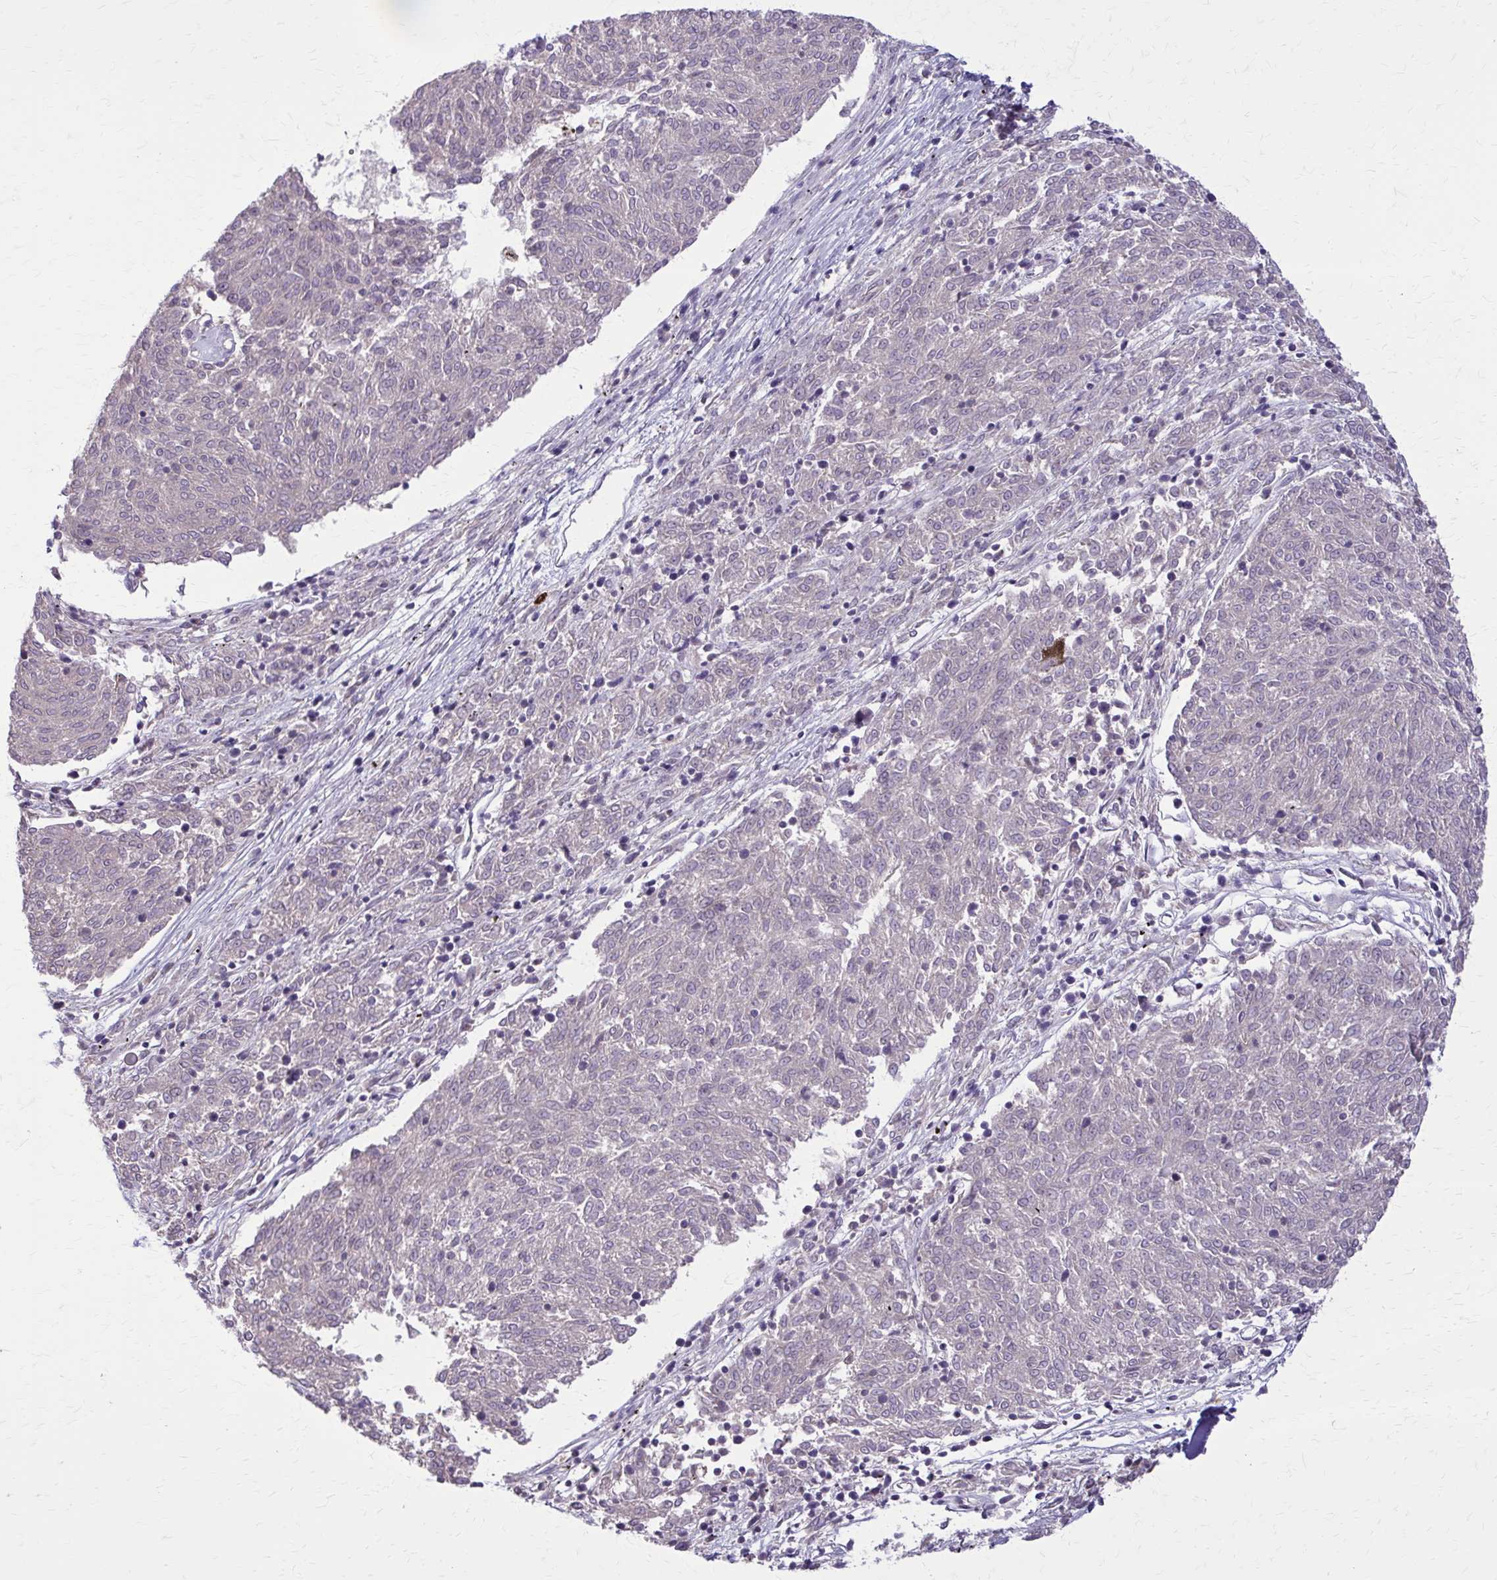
{"staining": {"intensity": "negative", "quantity": "none", "location": "none"}, "tissue": "melanoma", "cell_type": "Tumor cells", "image_type": "cancer", "snomed": [{"axis": "morphology", "description": "Malignant melanoma, NOS"}, {"axis": "topography", "description": "Skin"}], "caption": "Immunohistochemistry of human melanoma exhibits no expression in tumor cells. (Stains: DAB (3,3'-diaminobenzidine) immunohistochemistry with hematoxylin counter stain, Microscopy: brightfield microscopy at high magnification).", "gene": "NRBF2", "patient": {"sex": "female", "age": 72}}